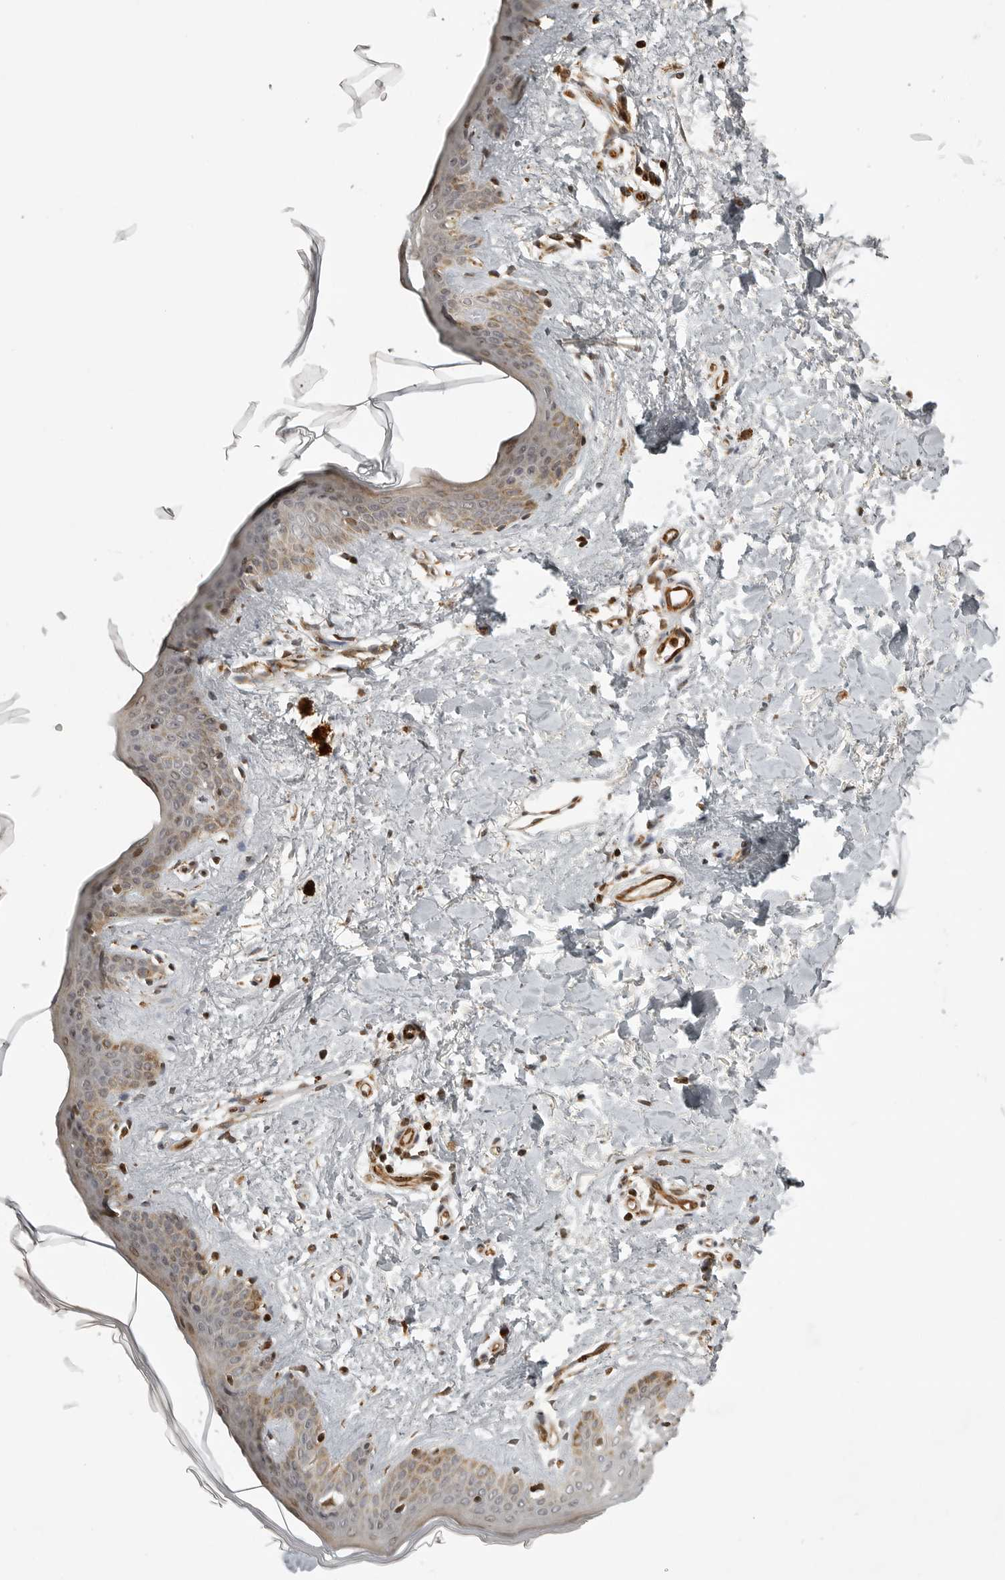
{"staining": {"intensity": "strong", "quantity": "25%-75%", "location": "cytoplasmic/membranous"}, "tissue": "skin", "cell_type": "Fibroblasts", "image_type": "normal", "snomed": [{"axis": "morphology", "description": "Normal tissue, NOS"}, {"axis": "topography", "description": "Skin"}], "caption": "Skin was stained to show a protein in brown. There is high levels of strong cytoplasmic/membranous expression in about 25%-75% of fibroblasts.", "gene": "NARS2", "patient": {"sex": "female", "age": 46}}